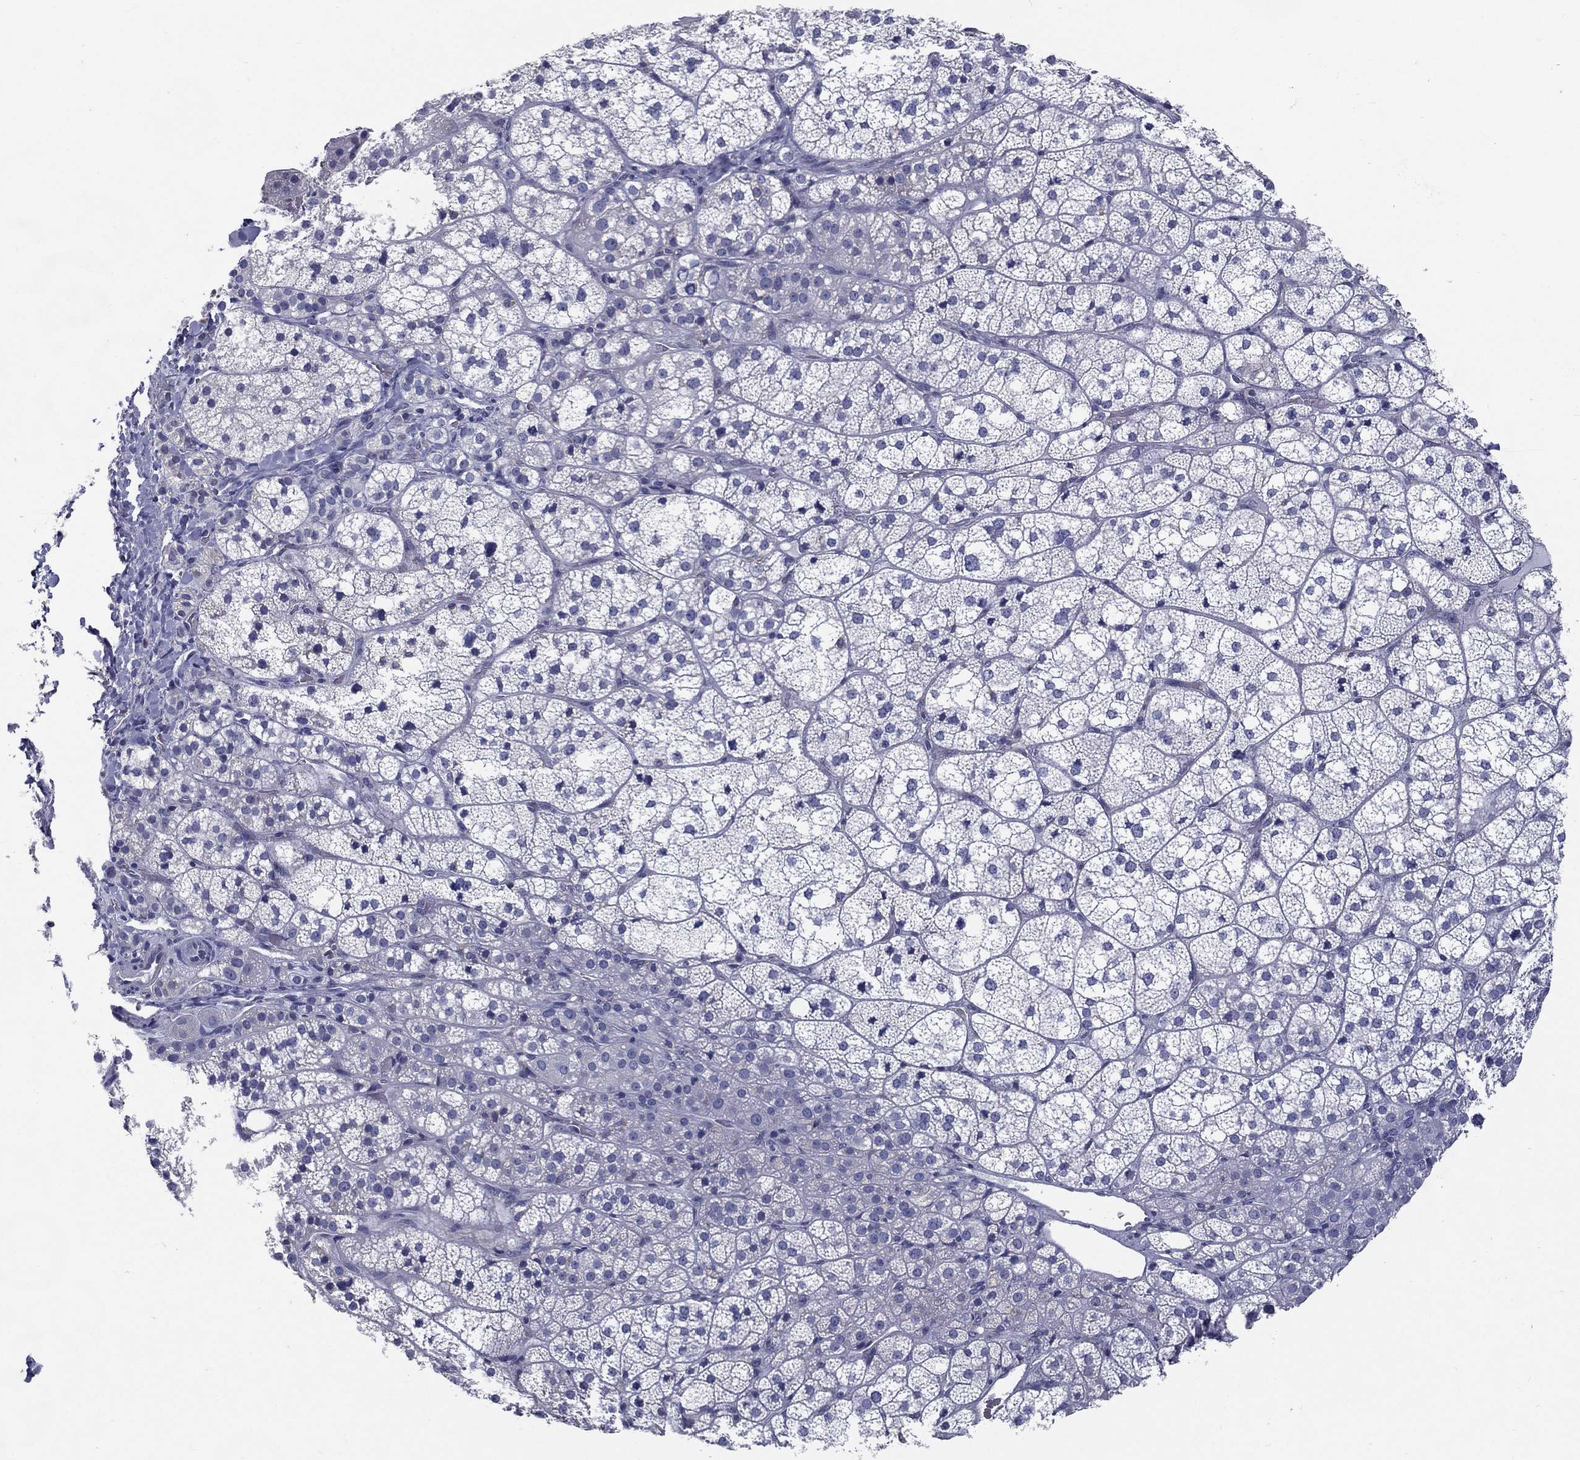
{"staining": {"intensity": "negative", "quantity": "none", "location": "none"}, "tissue": "adrenal gland", "cell_type": "Glandular cells", "image_type": "normal", "snomed": [{"axis": "morphology", "description": "Normal tissue, NOS"}, {"axis": "topography", "description": "Adrenal gland"}], "caption": "DAB immunohistochemical staining of benign human adrenal gland exhibits no significant staining in glandular cells. The staining is performed using DAB brown chromogen with nuclei counter-stained in using hematoxylin.", "gene": "C19orf18", "patient": {"sex": "female", "age": 60}}